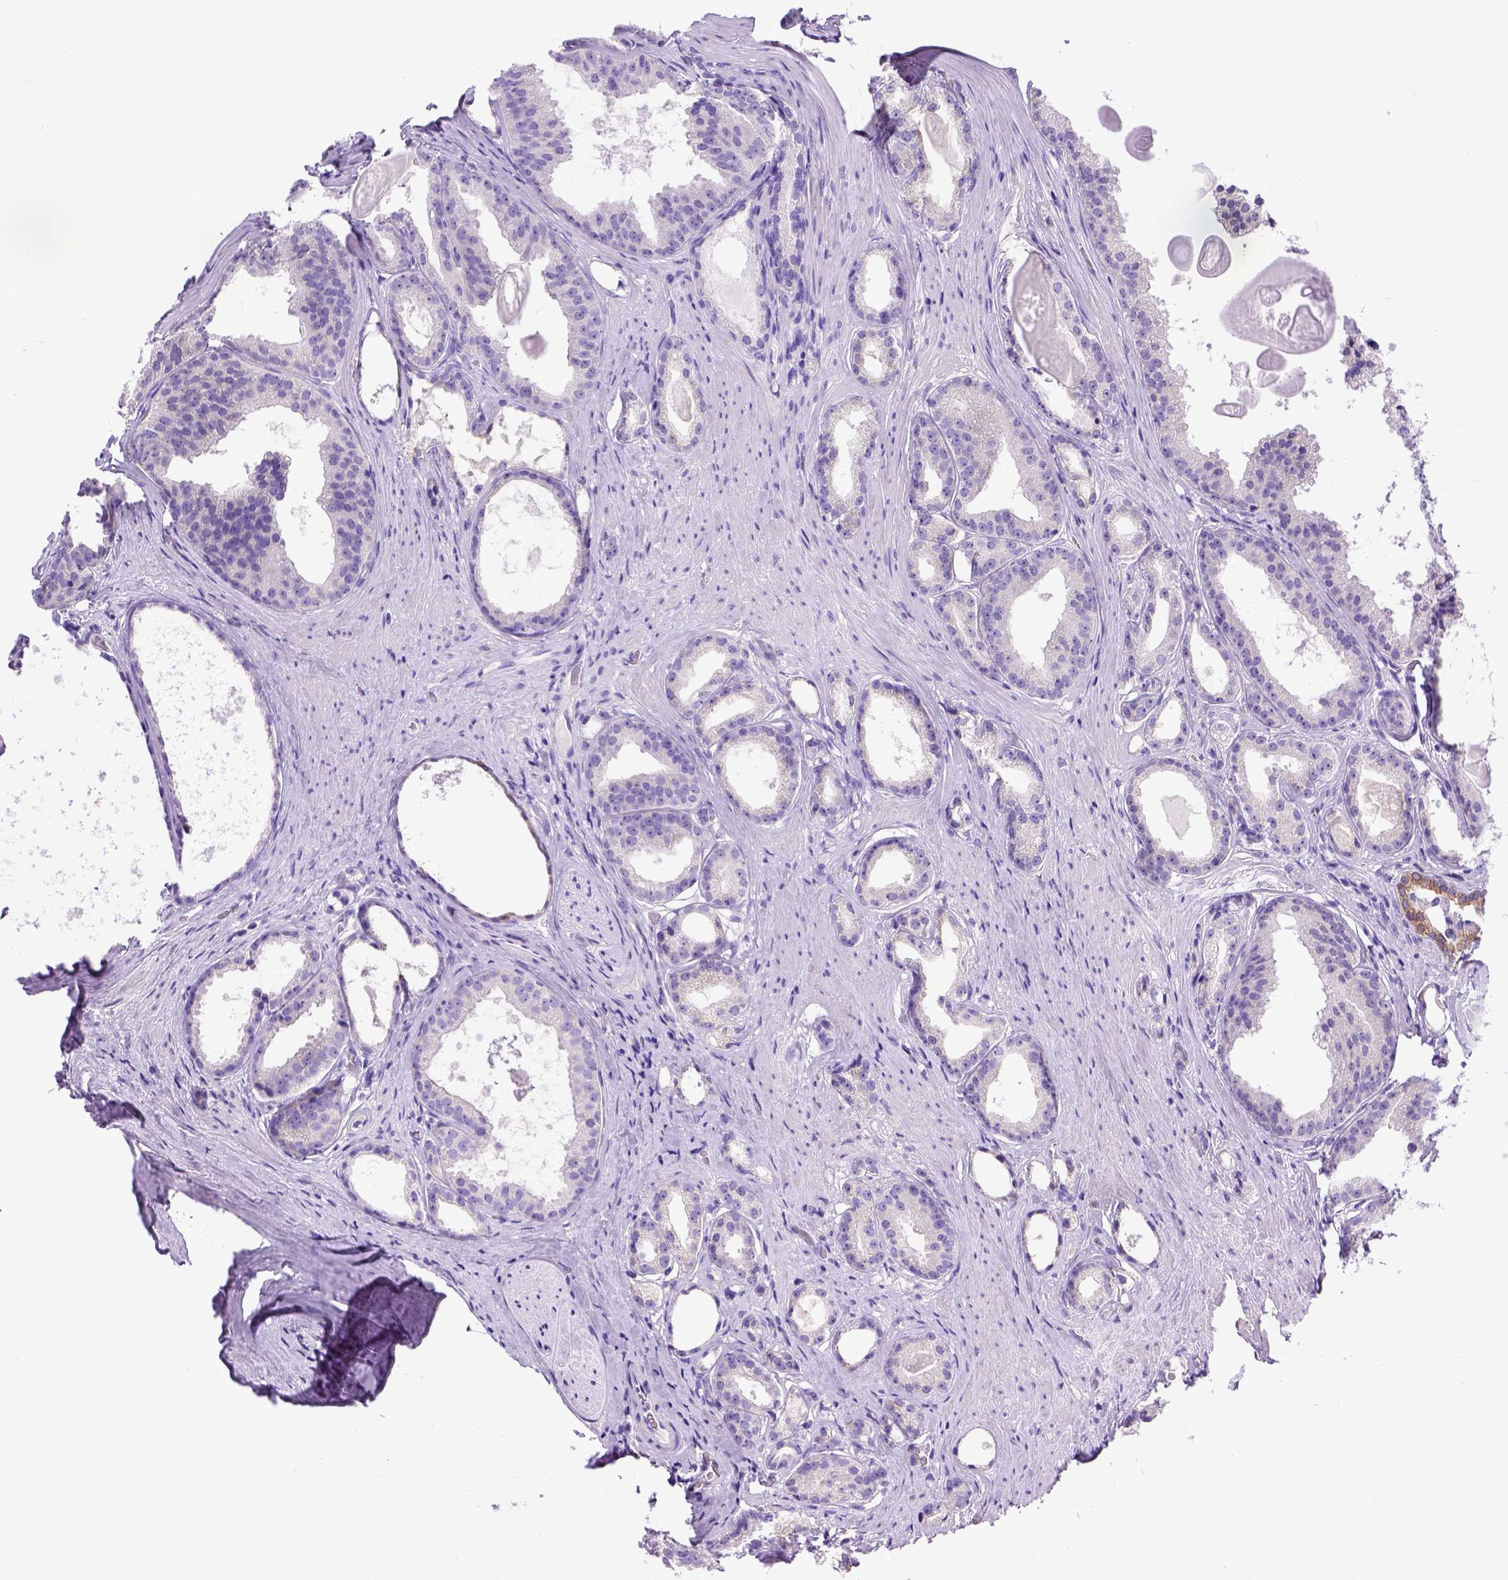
{"staining": {"intensity": "negative", "quantity": "none", "location": "none"}, "tissue": "prostate cancer", "cell_type": "Tumor cells", "image_type": "cancer", "snomed": [{"axis": "morphology", "description": "Adenocarcinoma, Low grade"}, {"axis": "topography", "description": "Prostate"}], "caption": "Micrograph shows no significant protein positivity in tumor cells of prostate cancer (adenocarcinoma (low-grade)). (Stains: DAB (3,3'-diaminobenzidine) immunohistochemistry (IHC) with hematoxylin counter stain, Microscopy: brightfield microscopy at high magnification).", "gene": "PTGES", "patient": {"sex": "male", "age": 65}}